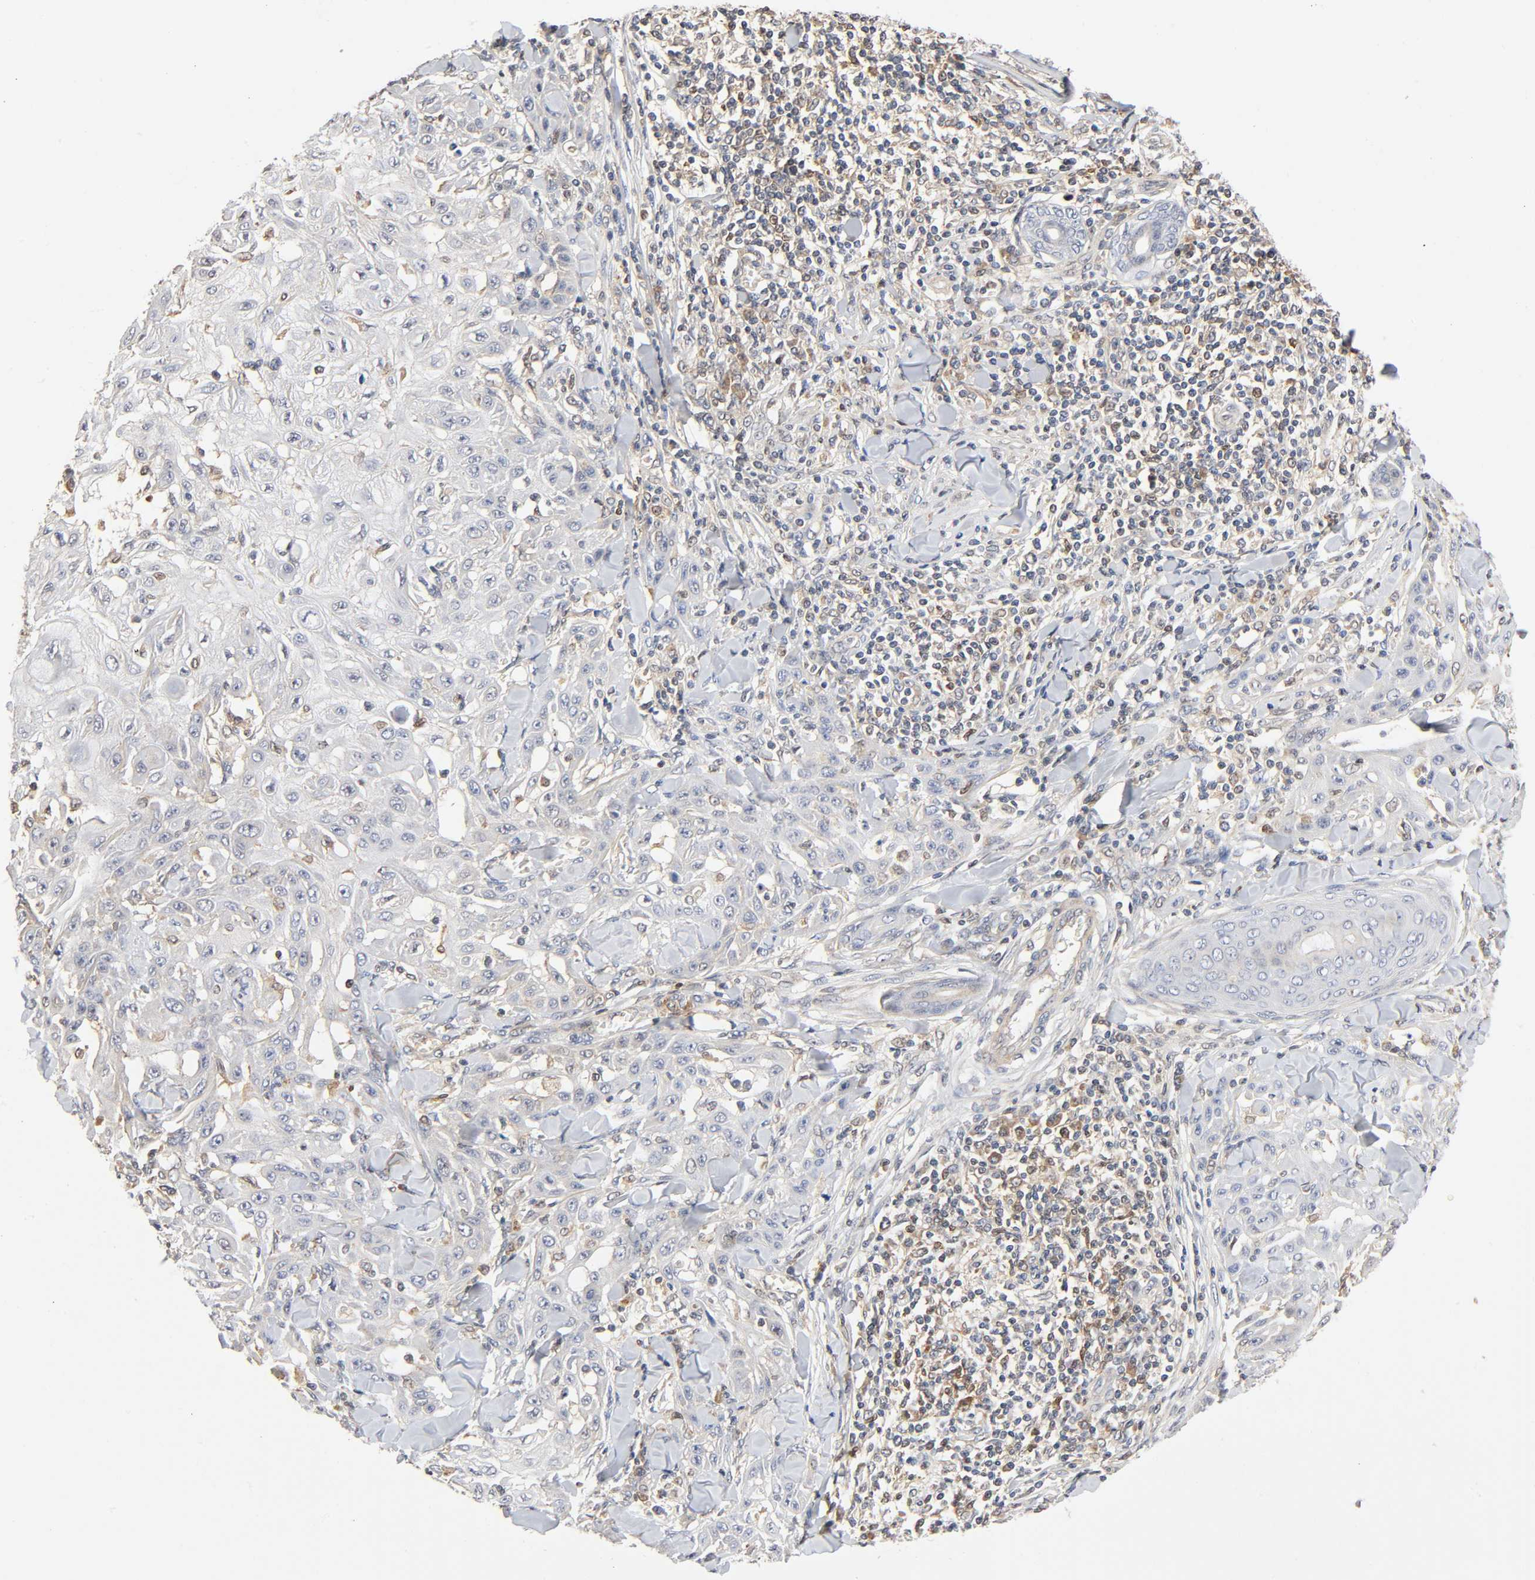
{"staining": {"intensity": "negative", "quantity": "none", "location": "none"}, "tissue": "skin cancer", "cell_type": "Tumor cells", "image_type": "cancer", "snomed": [{"axis": "morphology", "description": "Squamous cell carcinoma, NOS"}, {"axis": "topography", "description": "Skin"}], "caption": "High magnification brightfield microscopy of squamous cell carcinoma (skin) stained with DAB (3,3'-diaminobenzidine) (brown) and counterstained with hematoxylin (blue): tumor cells show no significant expression.", "gene": "CASP9", "patient": {"sex": "male", "age": 24}}